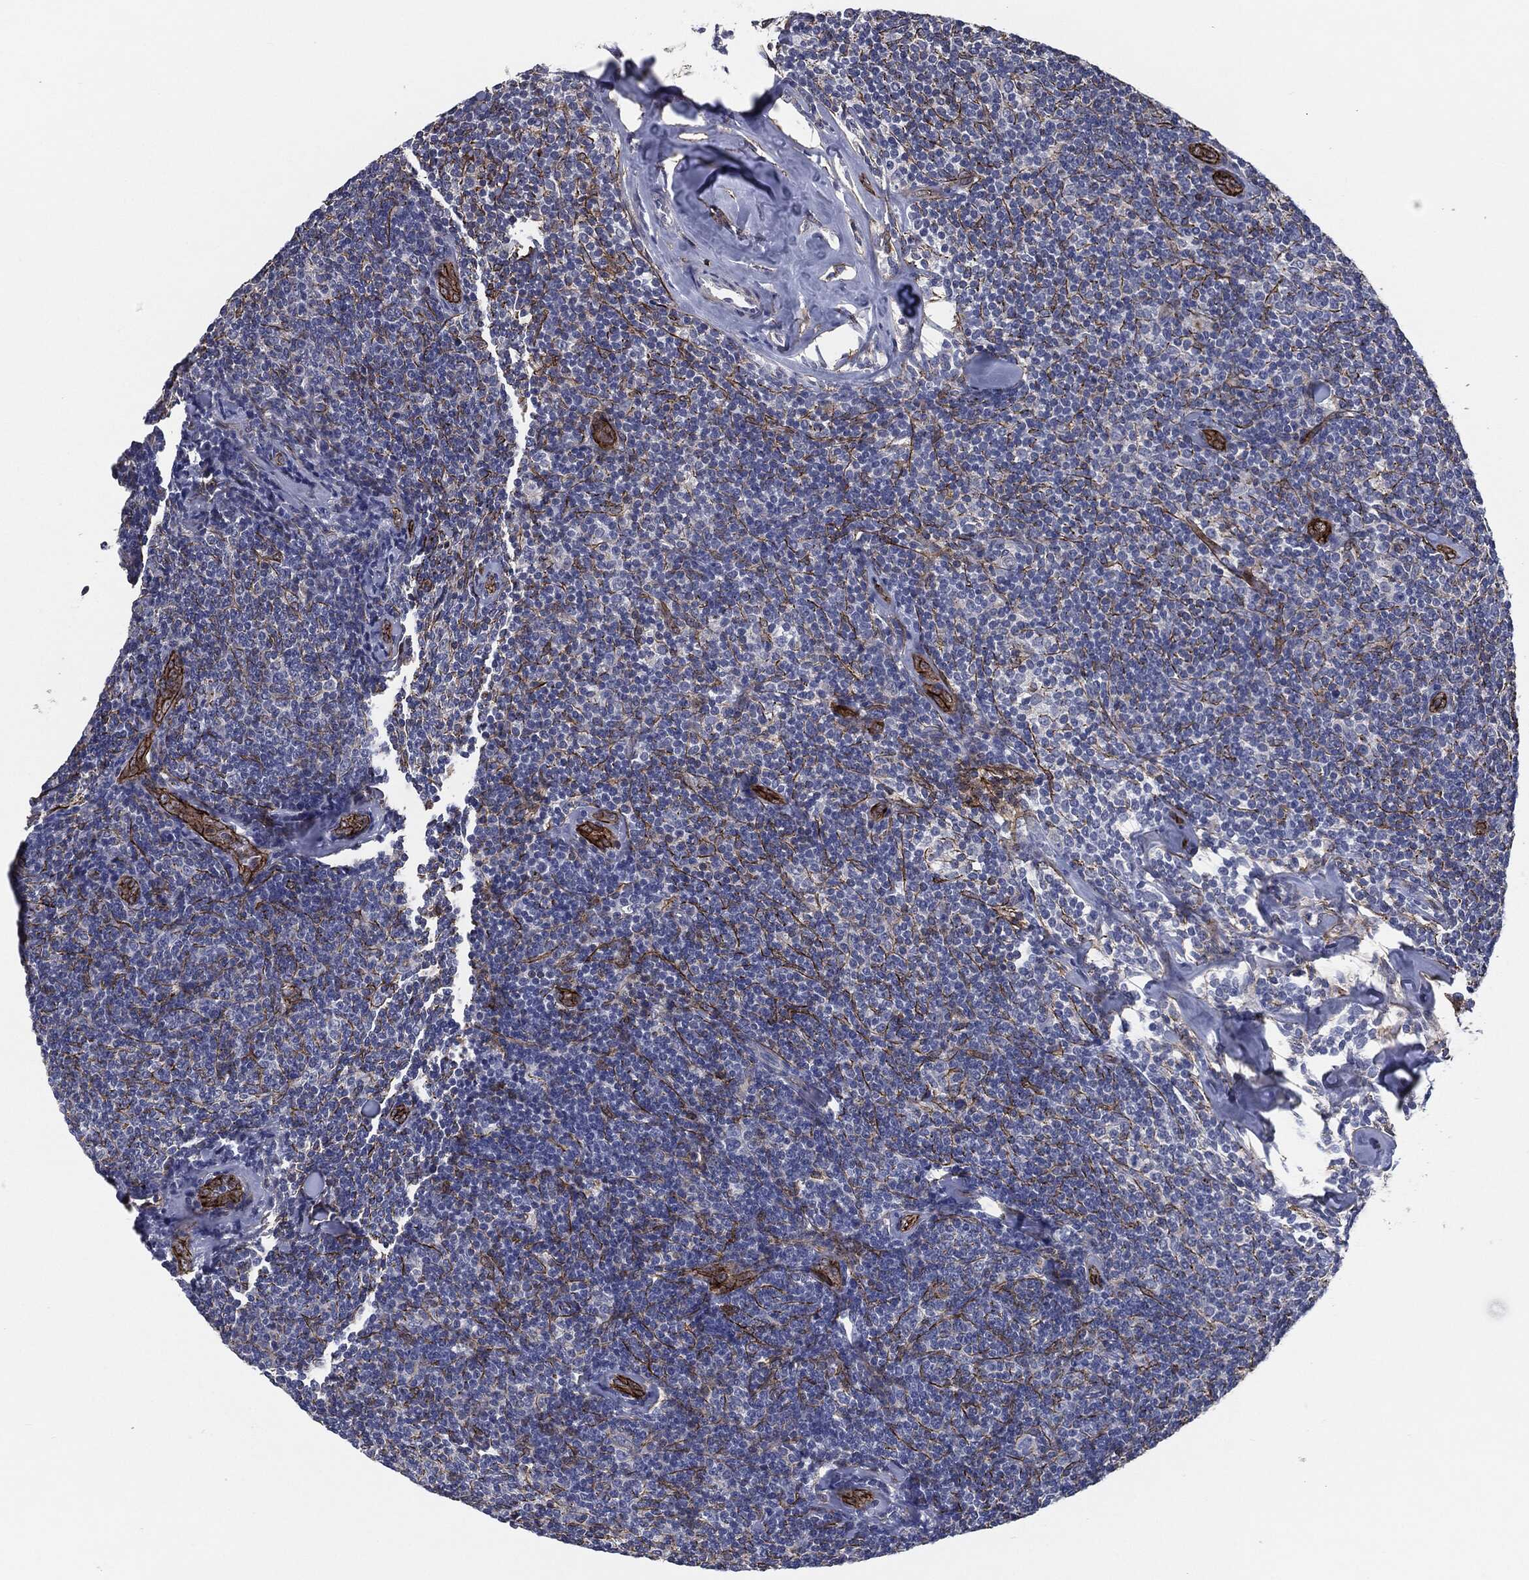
{"staining": {"intensity": "negative", "quantity": "none", "location": "none"}, "tissue": "lymphoma", "cell_type": "Tumor cells", "image_type": "cancer", "snomed": [{"axis": "morphology", "description": "Malignant lymphoma, non-Hodgkin's type, Low grade"}, {"axis": "topography", "description": "Lymph node"}], "caption": "Immunohistochemistry (IHC) photomicrograph of low-grade malignant lymphoma, non-Hodgkin's type stained for a protein (brown), which demonstrates no expression in tumor cells.", "gene": "SVIL", "patient": {"sex": "female", "age": 56}}